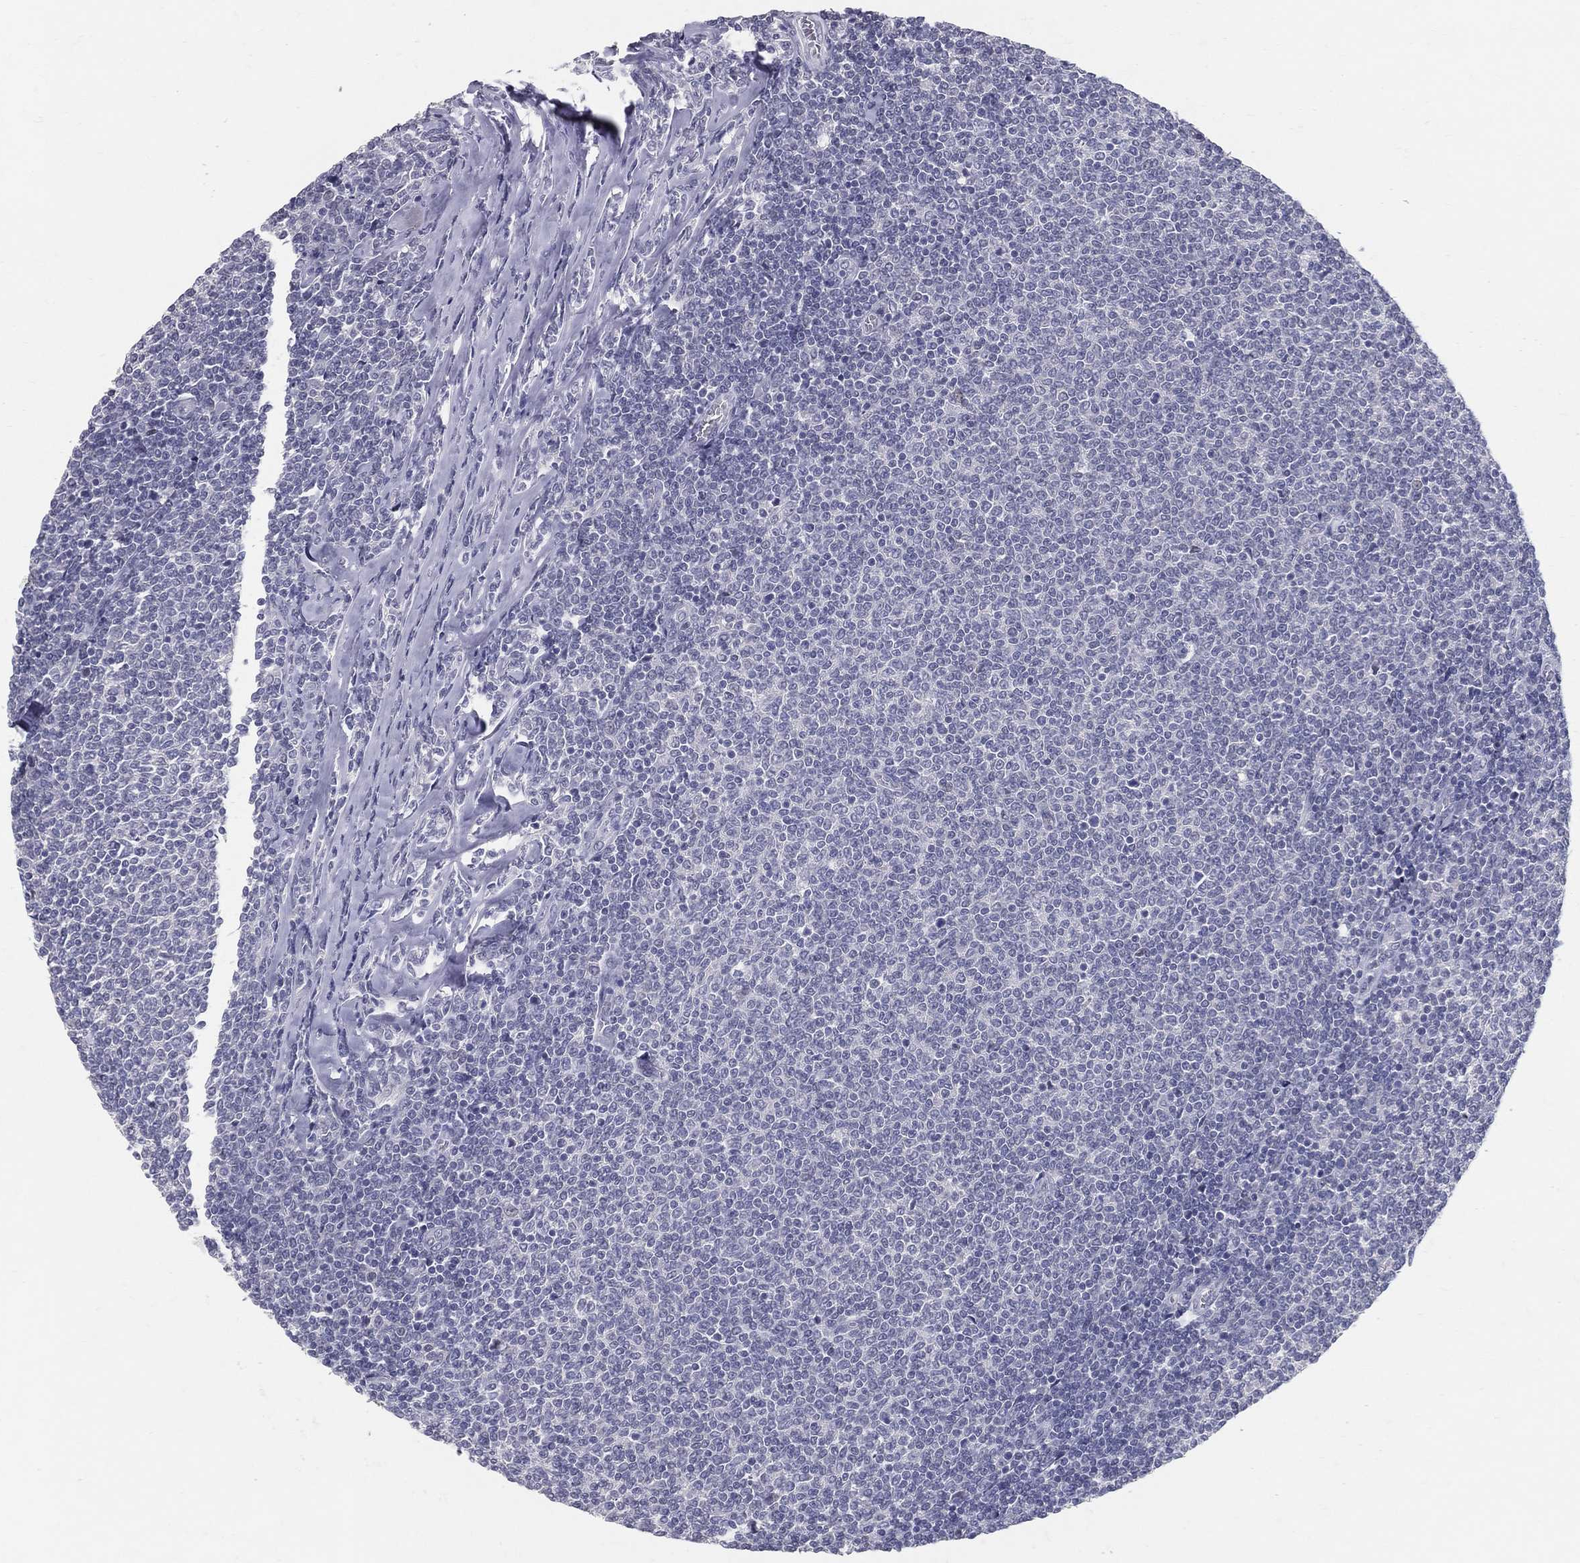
{"staining": {"intensity": "negative", "quantity": "none", "location": "none"}, "tissue": "lymphoma", "cell_type": "Tumor cells", "image_type": "cancer", "snomed": [{"axis": "morphology", "description": "Malignant lymphoma, non-Hodgkin's type, Low grade"}, {"axis": "topography", "description": "Lymph node"}], "caption": "Immunohistochemical staining of low-grade malignant lymphoma, non-Hodgkin's type displays no significant expression in tumor cells.", "gene": "ACE2", "patient": {"sex": "male", "age": 52}}